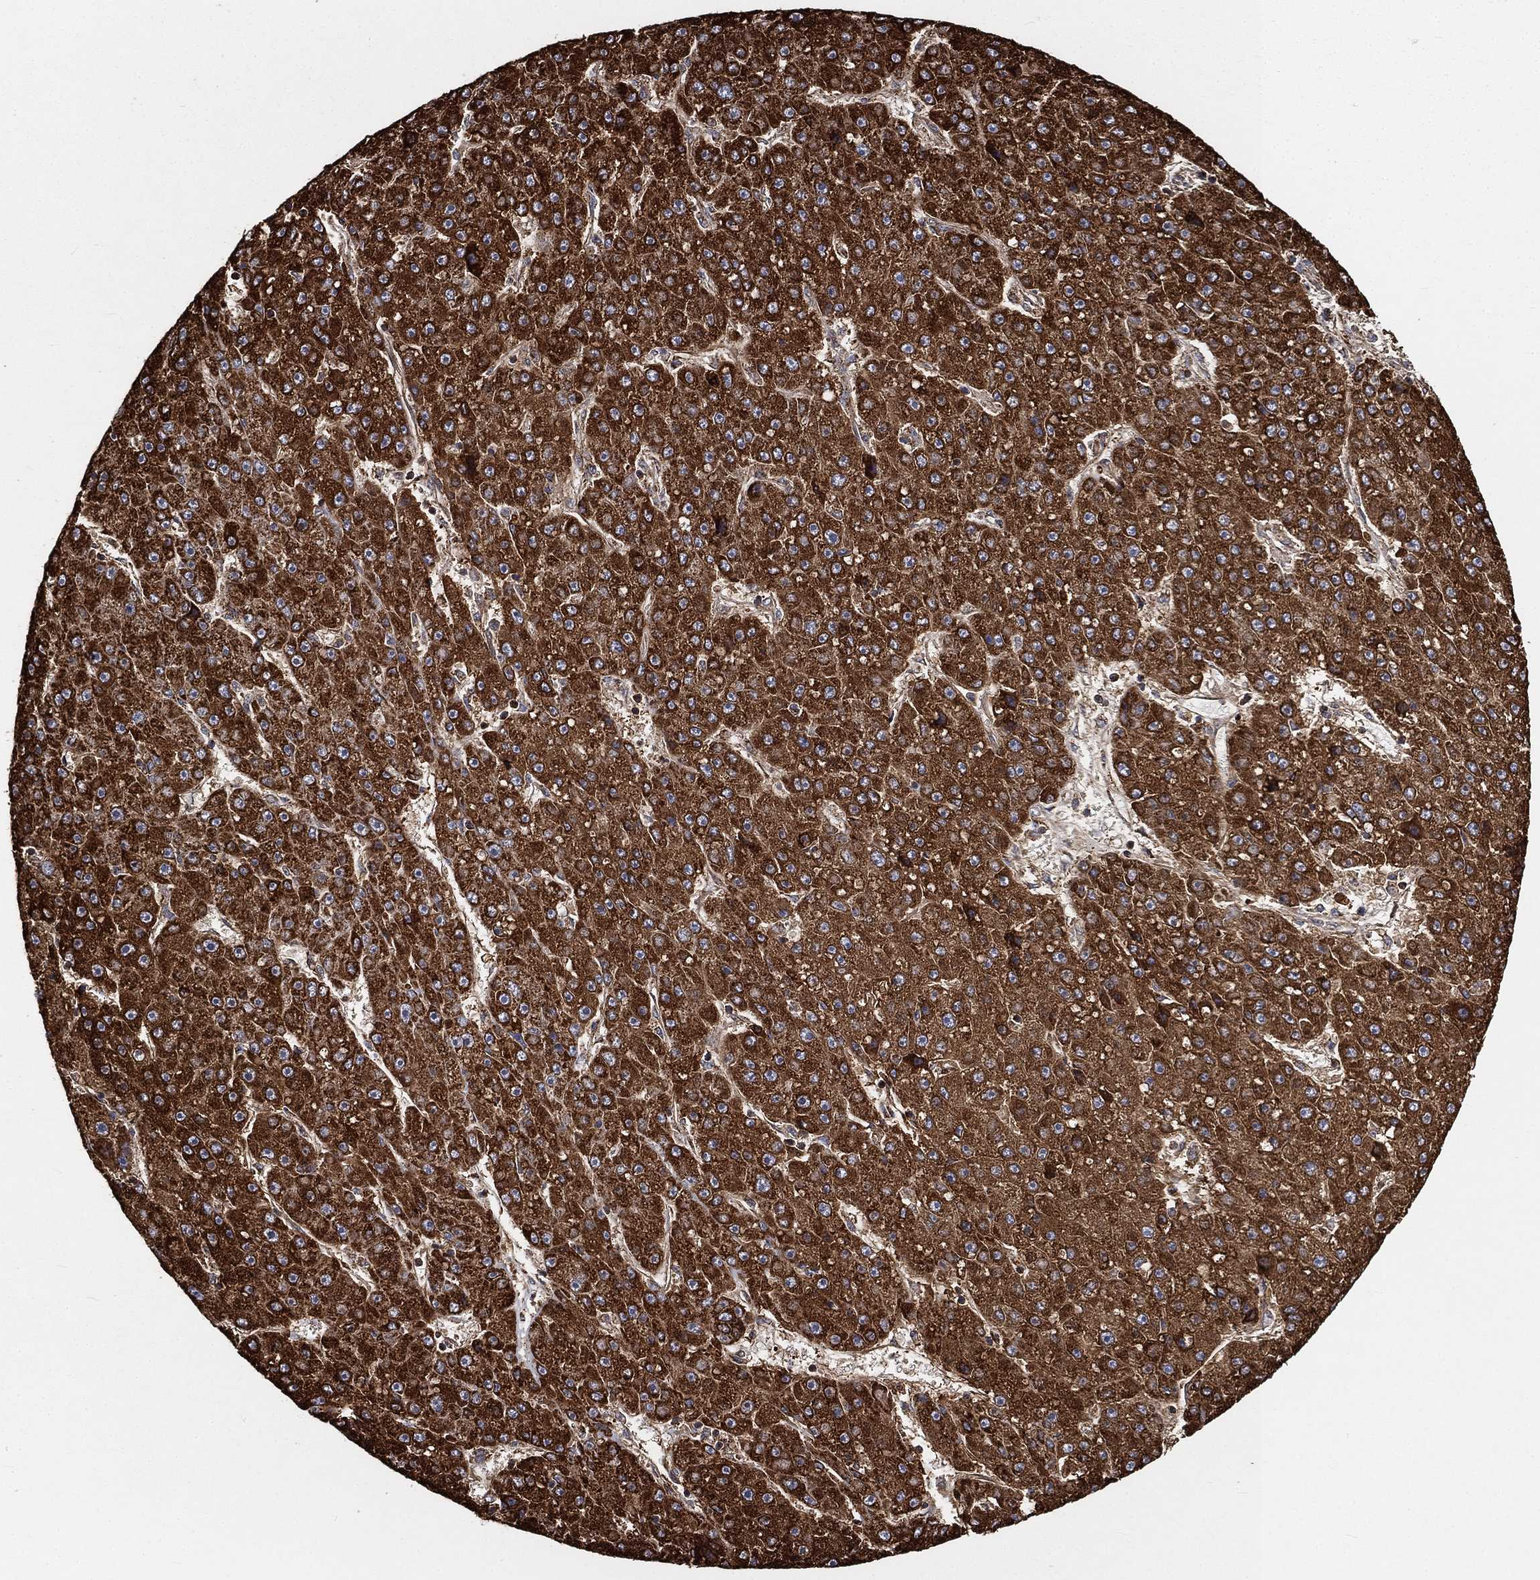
{"staining": {"intensity": "strong", "quantity": ">75%", "location": "cytoplasmic/membranous"}, "tissue": "liver cancer", "cell_type": "Tumor cells", "image_type": "cancer", "snomed": [{"axis": "morphology", "description": "Carcinoma, Hepatocellular, NOS"}, {"axis": "topography", "description": "Liver"}], "caption": "A micrograph of liver cancer (hepatocellular carcinoma) stained for a protein exhibits strong cytoplasmic/membranous brown staining in tumor cells.", "gene": "SLC38A7", "patient": {"sex": "male", "age": 67}}